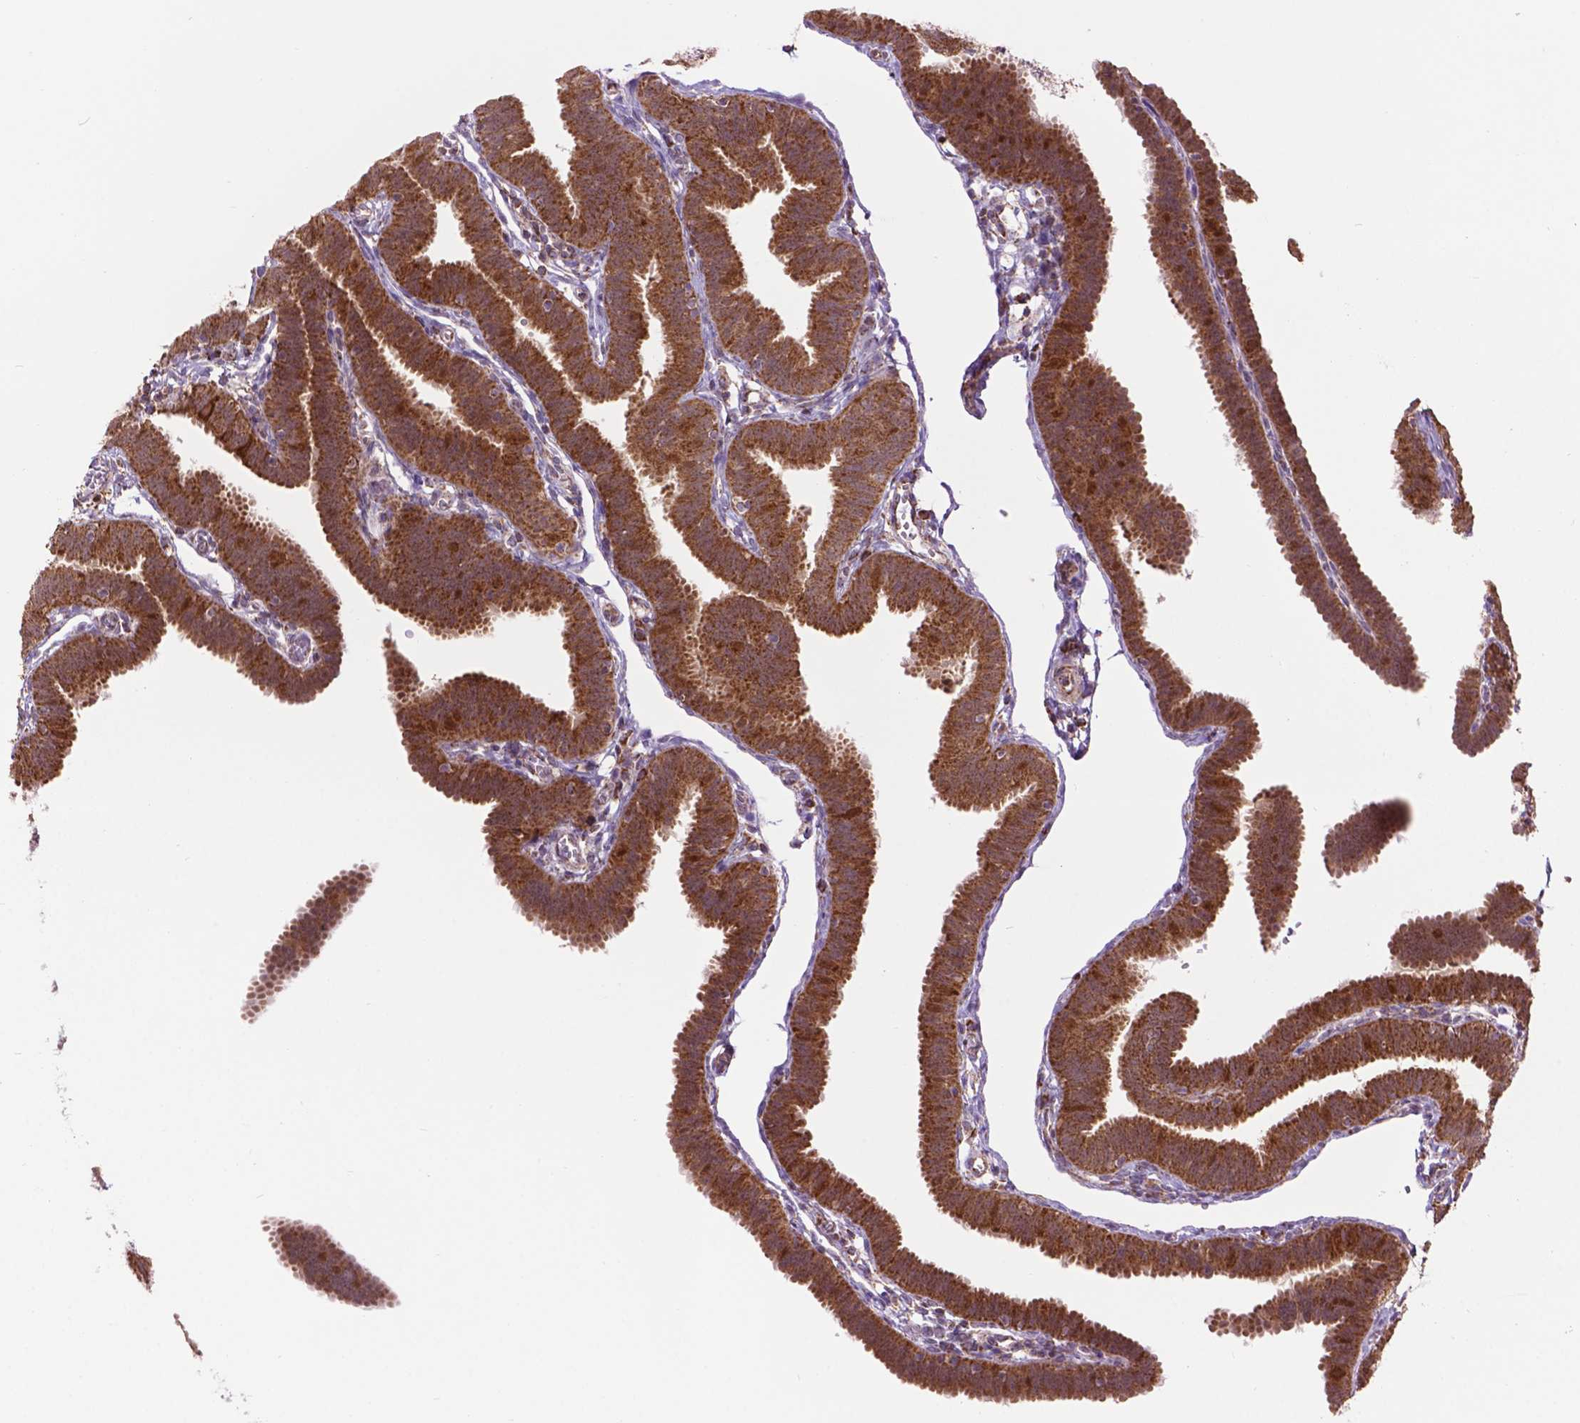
{"staining": {"intensity": "strong", "quantity": ">75%", "location": "cytoplasmic/membranous"}, "tissue": "fallopian tube", "cell_type": "Glandular cells", "image_type": "normal", "snomed": [{"axis": "morphology", "description": "Normal tissue, NOS"}, {"axis": "topography", "description": "Fallopian tube"}], "caption": "Approximately >75% of glandular cells in normal human fallopian tube exhibit strong cytoplasmic/membranous protein staining as visualized by brown immunohistochemical staining.", "gene": "PYCR3", "patient": {"sex": "female", "age": 25}}